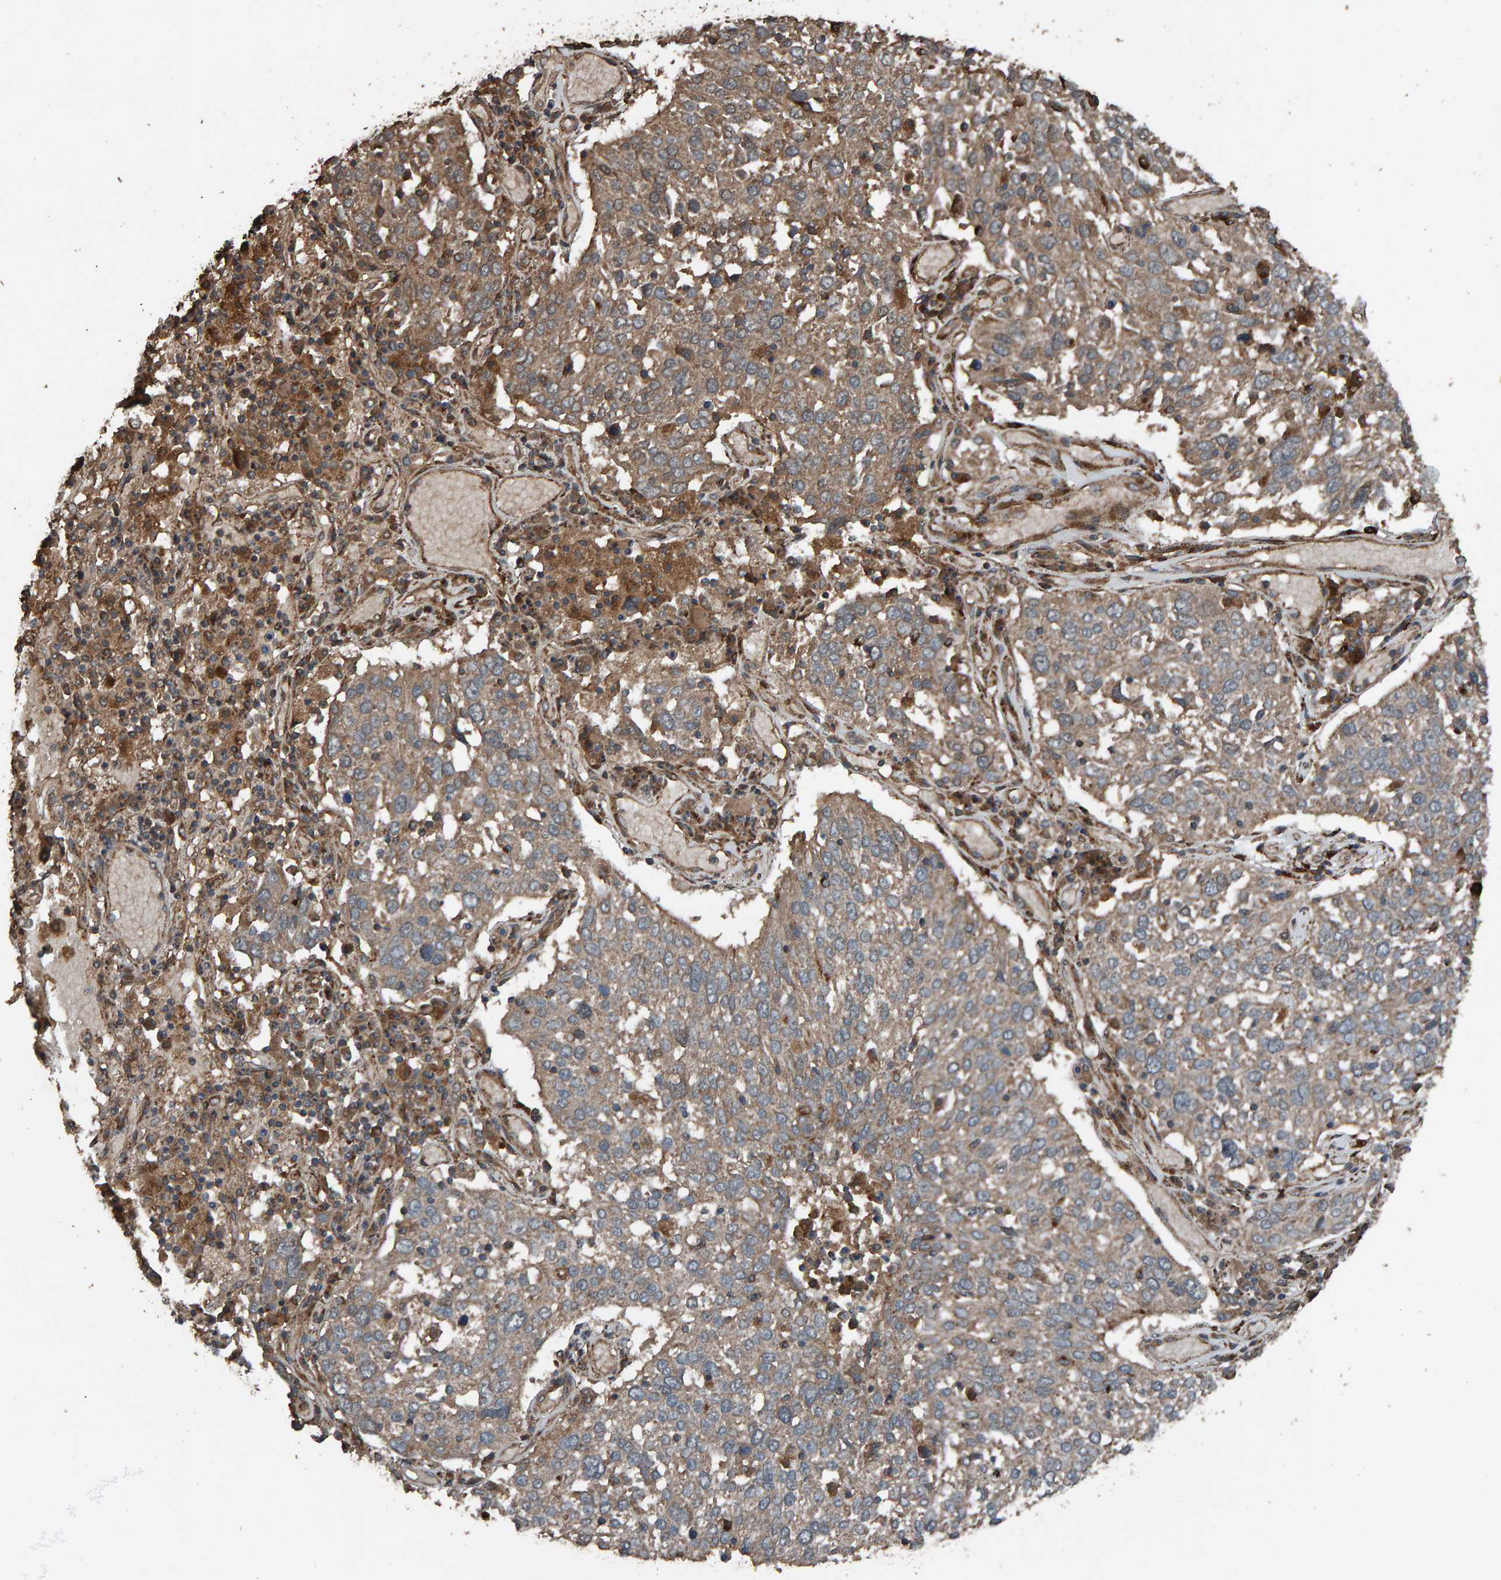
{"staining": {"intensity": "moderate", "quantity": ">75%", "location": "cytoplasmic/membranous"}, "tissue": "lung cancer", "cell_type": "Tumor cells", "image_type": "cancer", "snomed": [{"axis": "morphology", "description": "Squamous cell carcinoma, NOS"}, {"axis": "topography", "description": "Lung"}], "caption": "A micrograph of human lung cancer stained for a protein demonstrates moderate cytoplasmic/membranous brown staining in tumor cells. (DAB (3,3'-diaminobenzidine) IHC with brightfield microscopy, high magnification).", "gene": "DUS1L", "patient": {"sex": "male", "age": 65}}